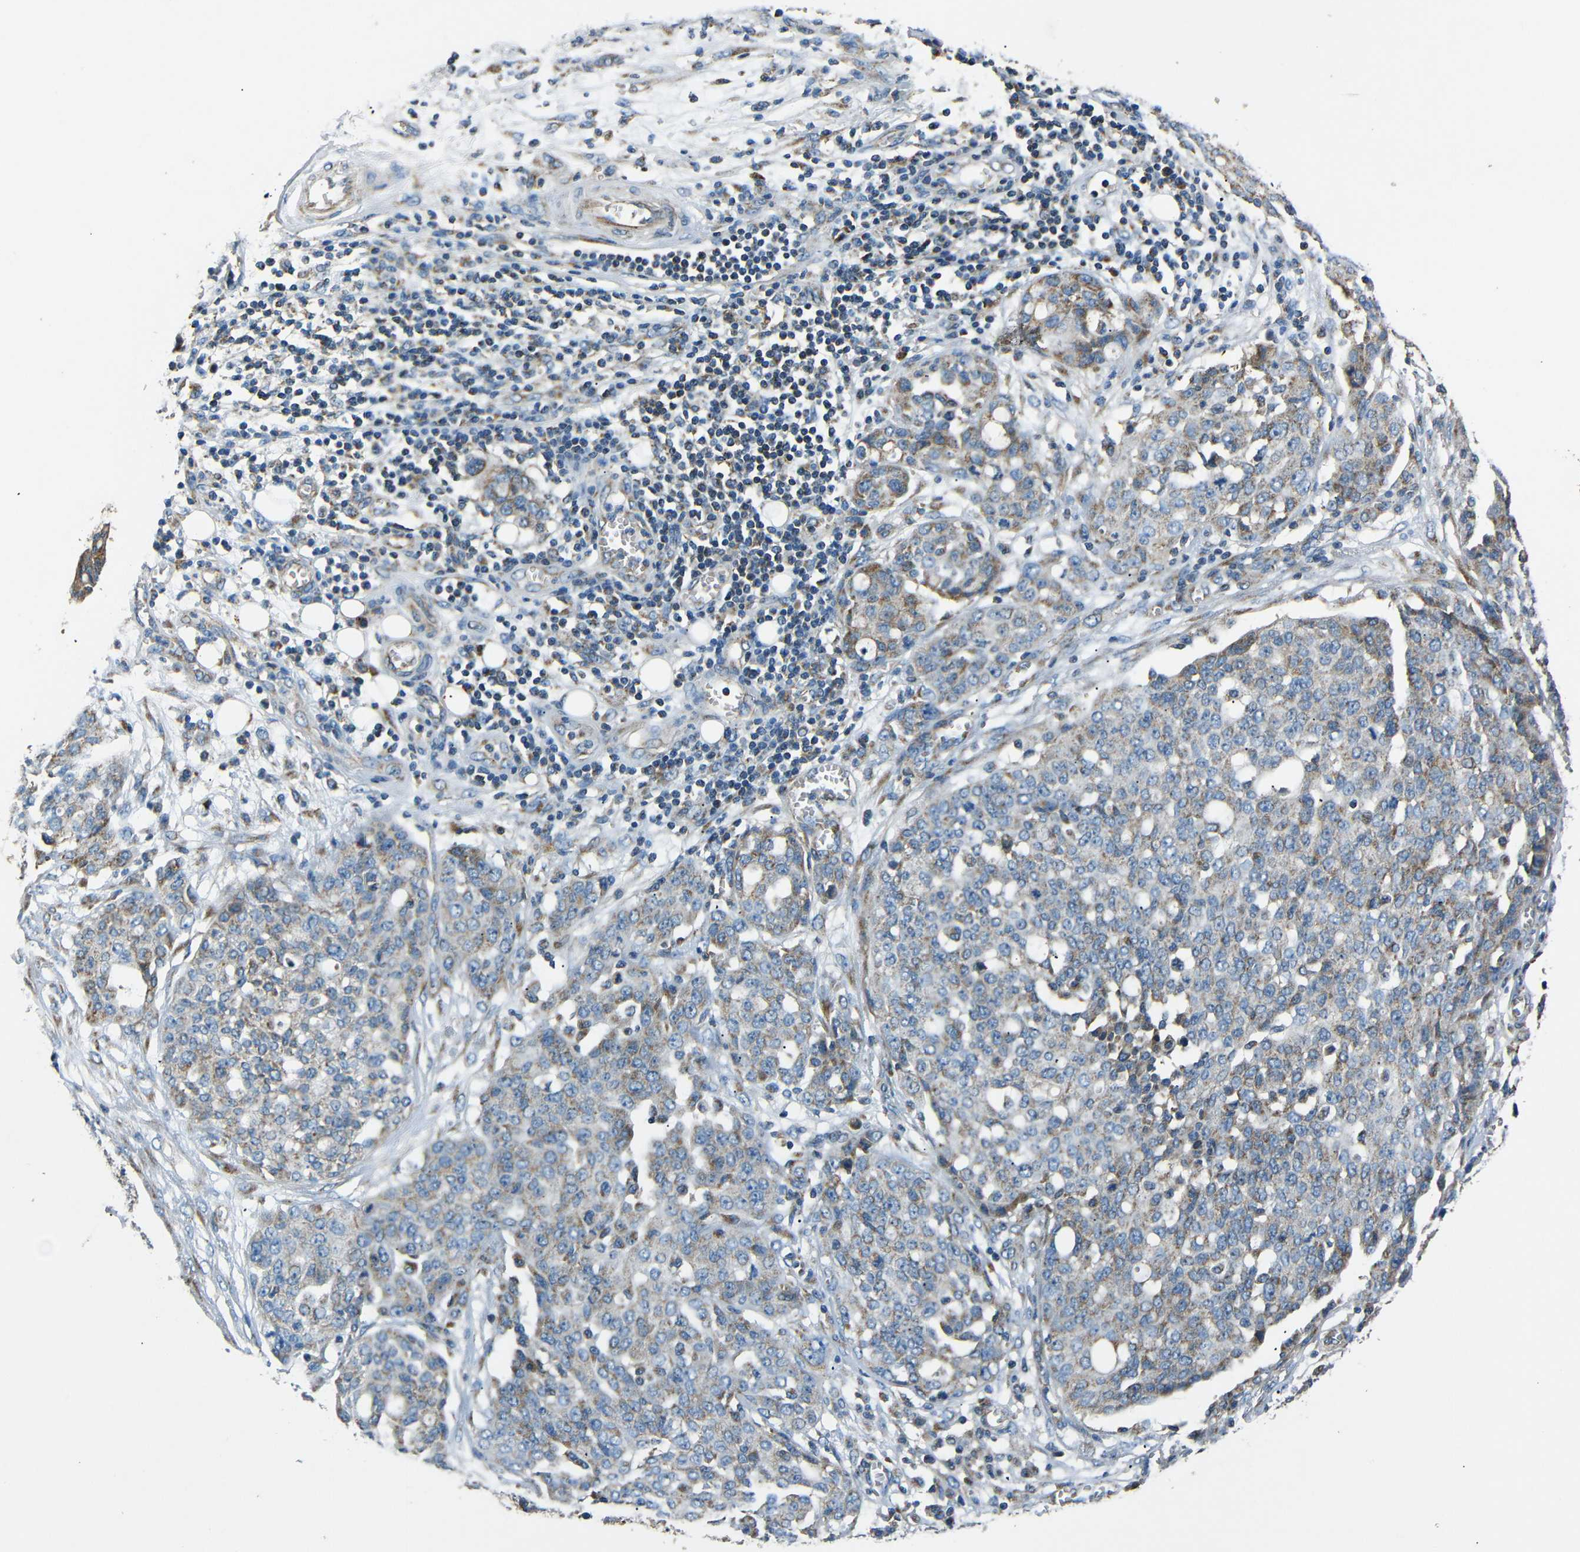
{"staining": {"intensity": "moderate", "quantity": "25%-75%", "location": "cytoplasmic/membranous"}, "tissue": "ovarian cancer", "cell_type": "Tumor cells", "image_type": "cancer", "snomed": [{"axis": "morphology", "description": "Cystadenocarcinoma, serous, NOS"}, {"axis": "topography", "description": "Soft tissue"}, {"axis": "topography", "description": "Ovary"}], "caption": "Ovarian cancer stained with a protein marker demonstrates moderate staining in tumor cells.", "gene": "NETO2", "patient": {"sex": "female", "age": 57}}